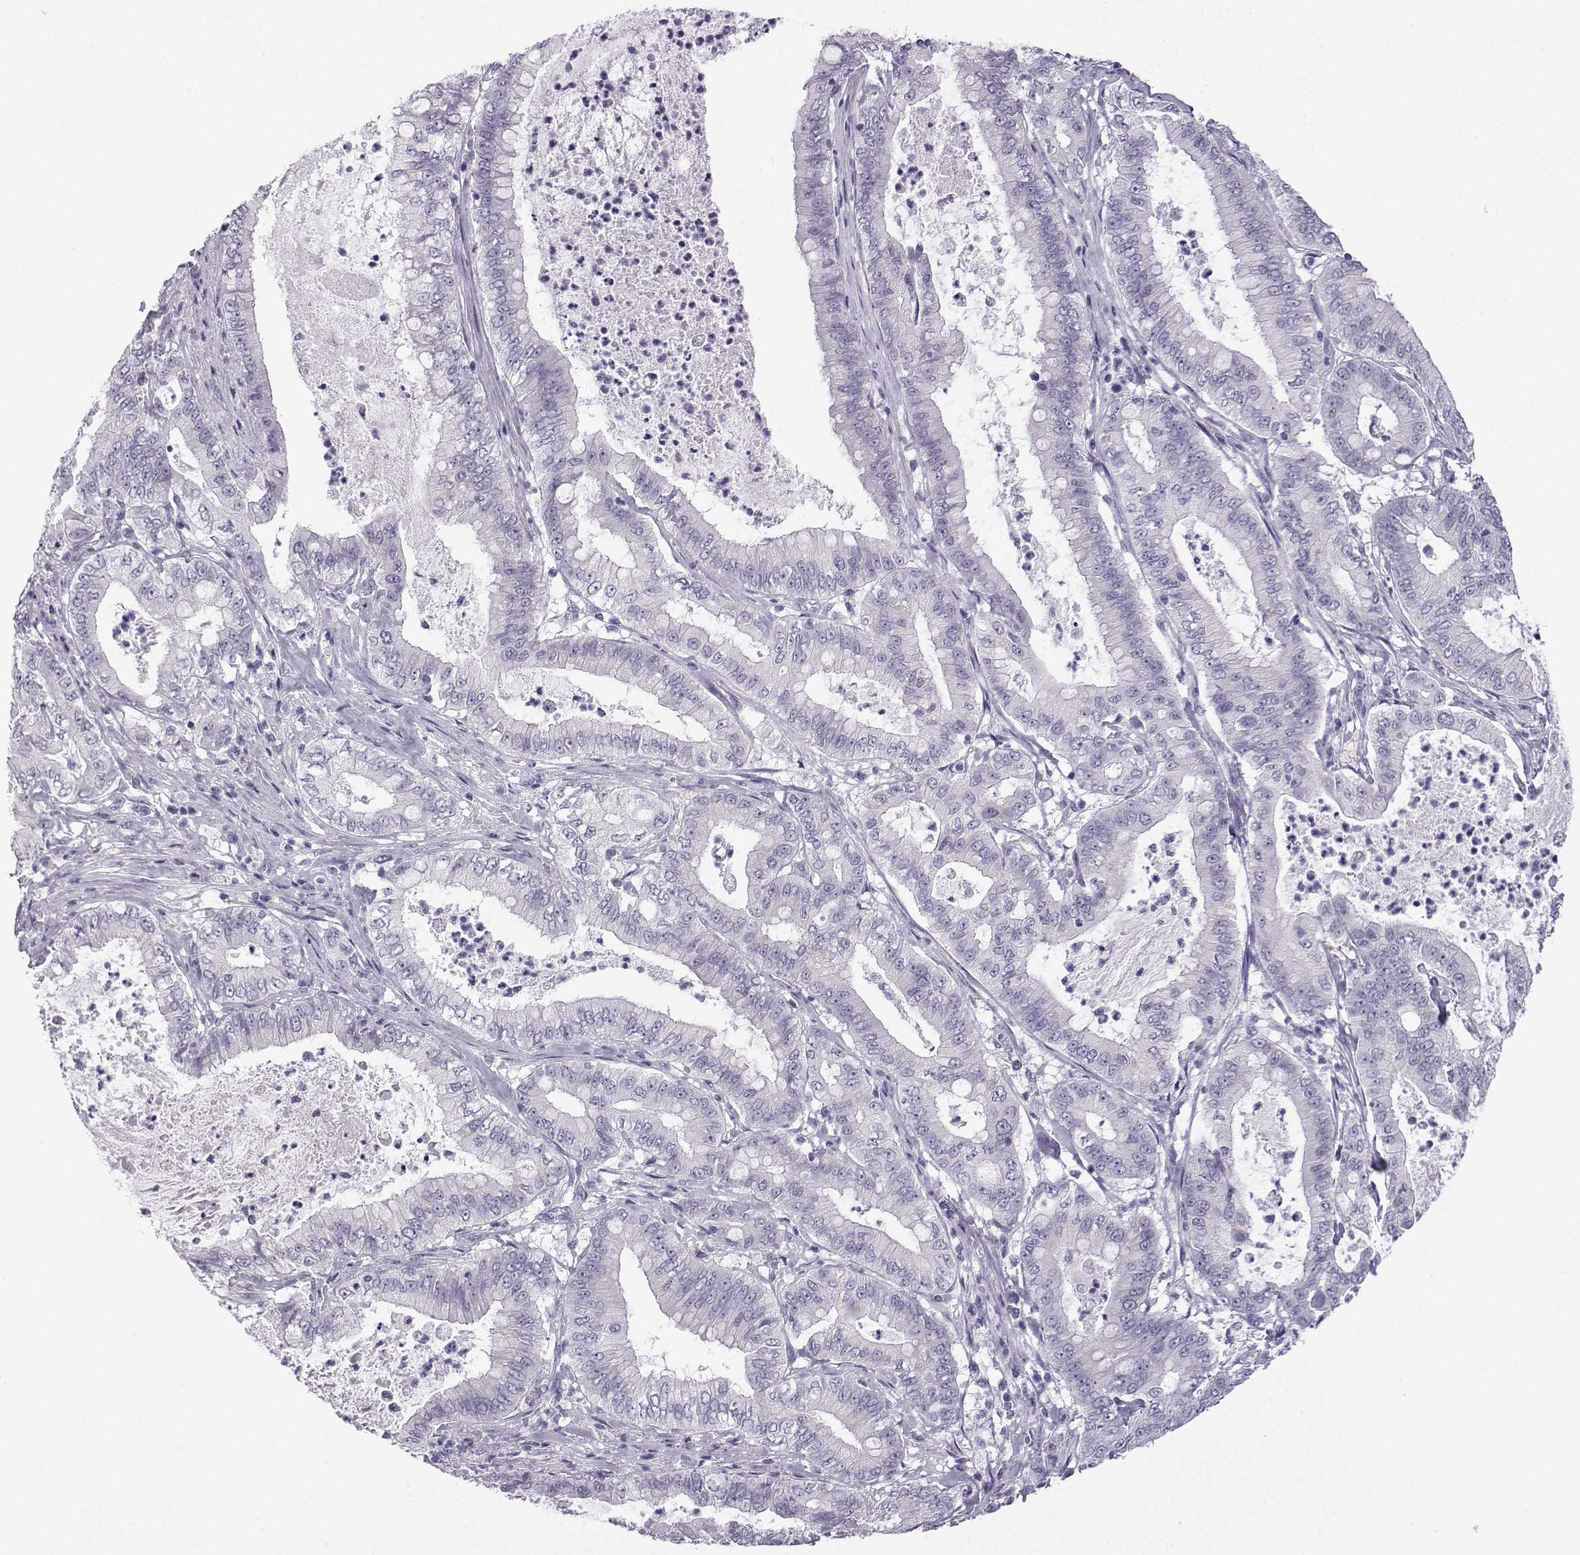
{"staining": {"intensity": "negative", "quantity": "none", "location": "none"}, "tissue": "pancreatic cancer", "cell_type": "Tumor cells", "image_type": "cancer", "snomed": [{"axis": "morphology", "description": "Adenocarcinoma, NOS"}, {"axis": "topography", "description": "Pancreas"}], "caption": "An immunohistochemistry micrograph of adenocarcinoma (pancreatic) is shown. There is no staining in tumor cells of adenocarcinoma (pancreatic). (DAB IHC, high magnification).", "gene": "ACRBP", "patient": {"sex": "male", "age": 71}}